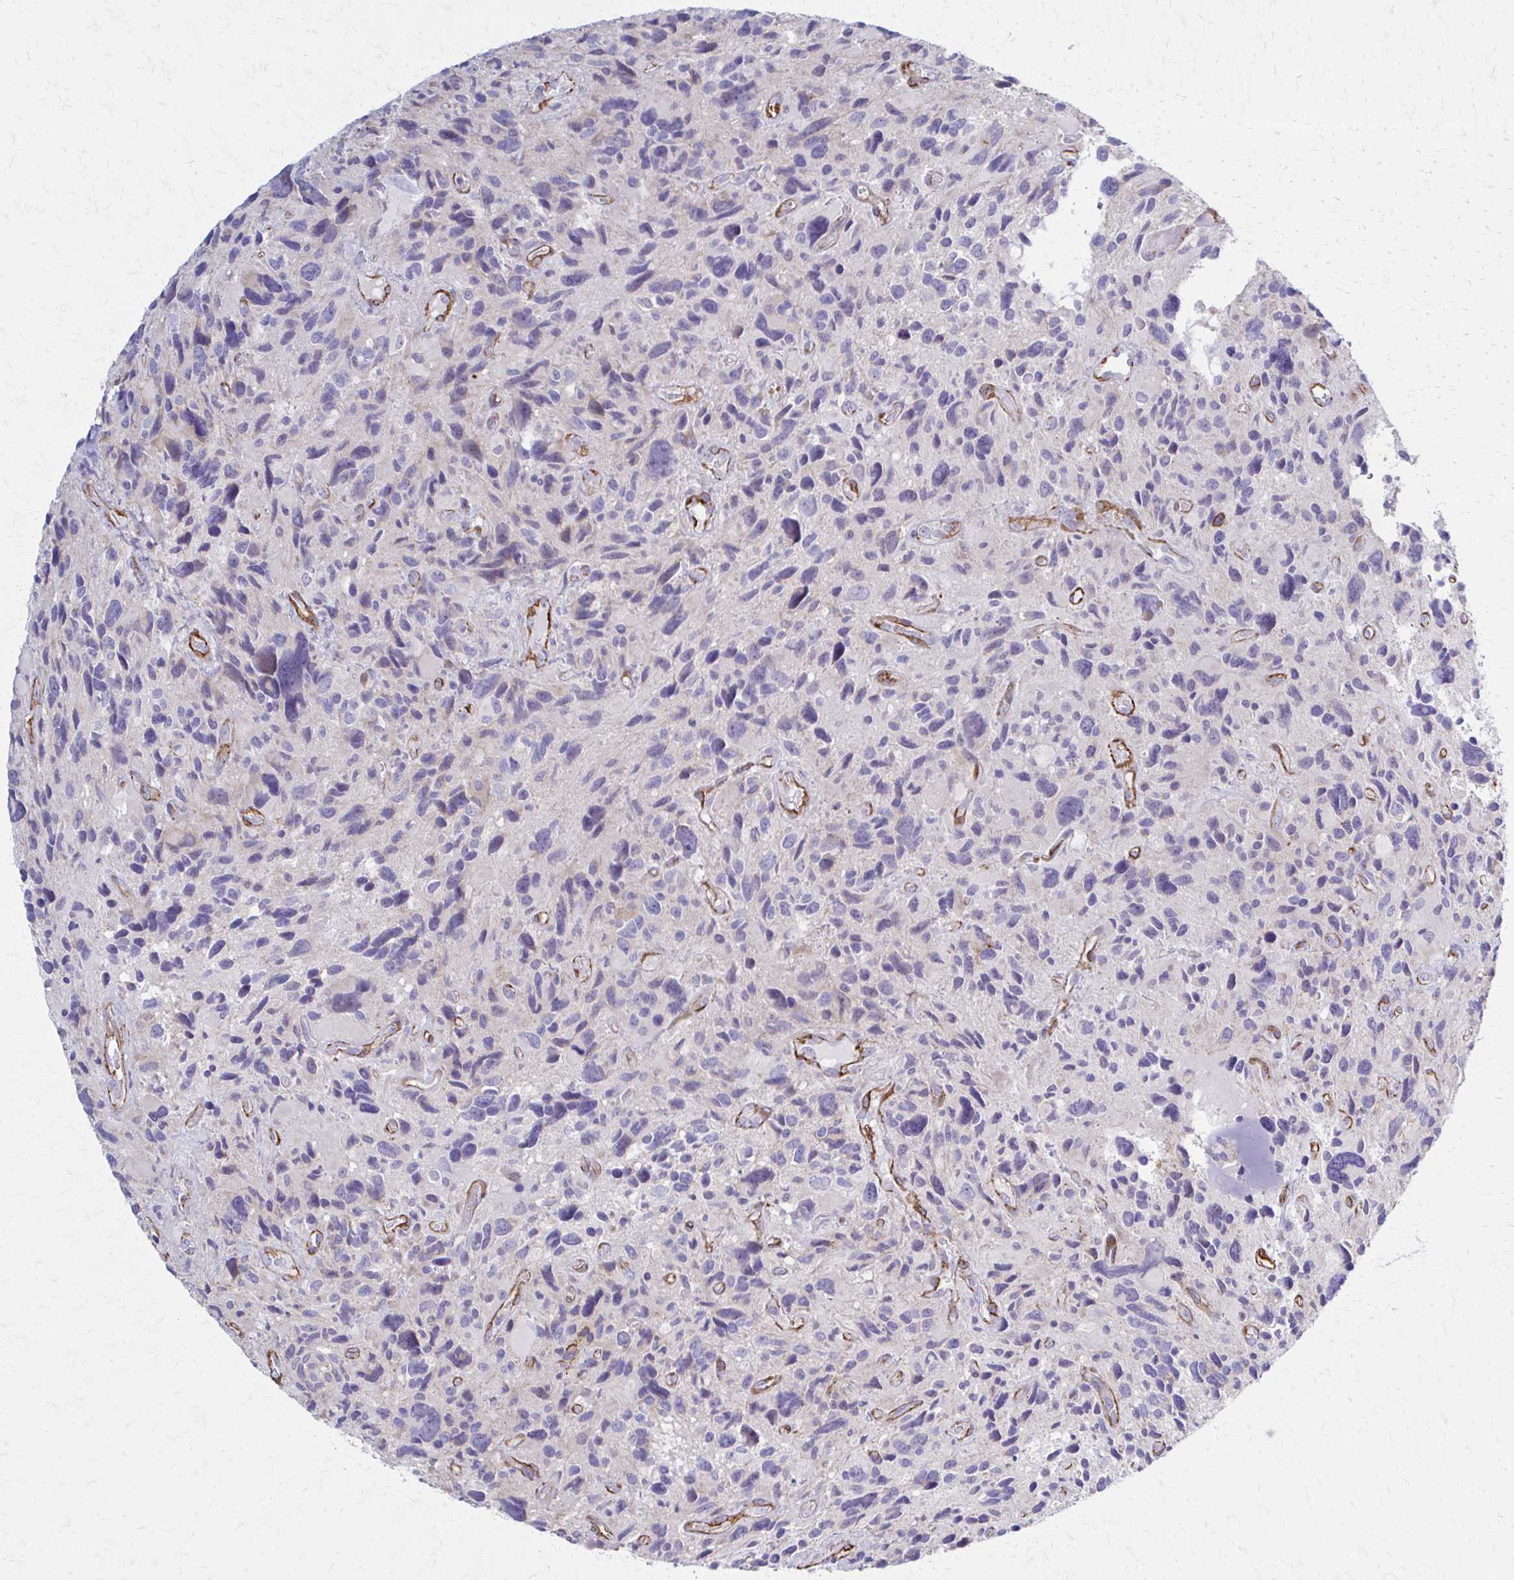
{"staining": {"intensity": "negative", "quantity": "none", "location": "none"}, "tissue": "glioma", "cell_type": "Tumor cells", "image_type": "cancer", "snomed": [{"axis": "morphology", "description": "Glioma, malignant, High grade"}, {"axis": "topography", "description": "Brain"}], "caption": "Glioma was stained to show a protein in brown. There is no significant positivity in tumor cells.", "gene": "TIMMDC1", "patient": {"sex": "male", "age": 46}}